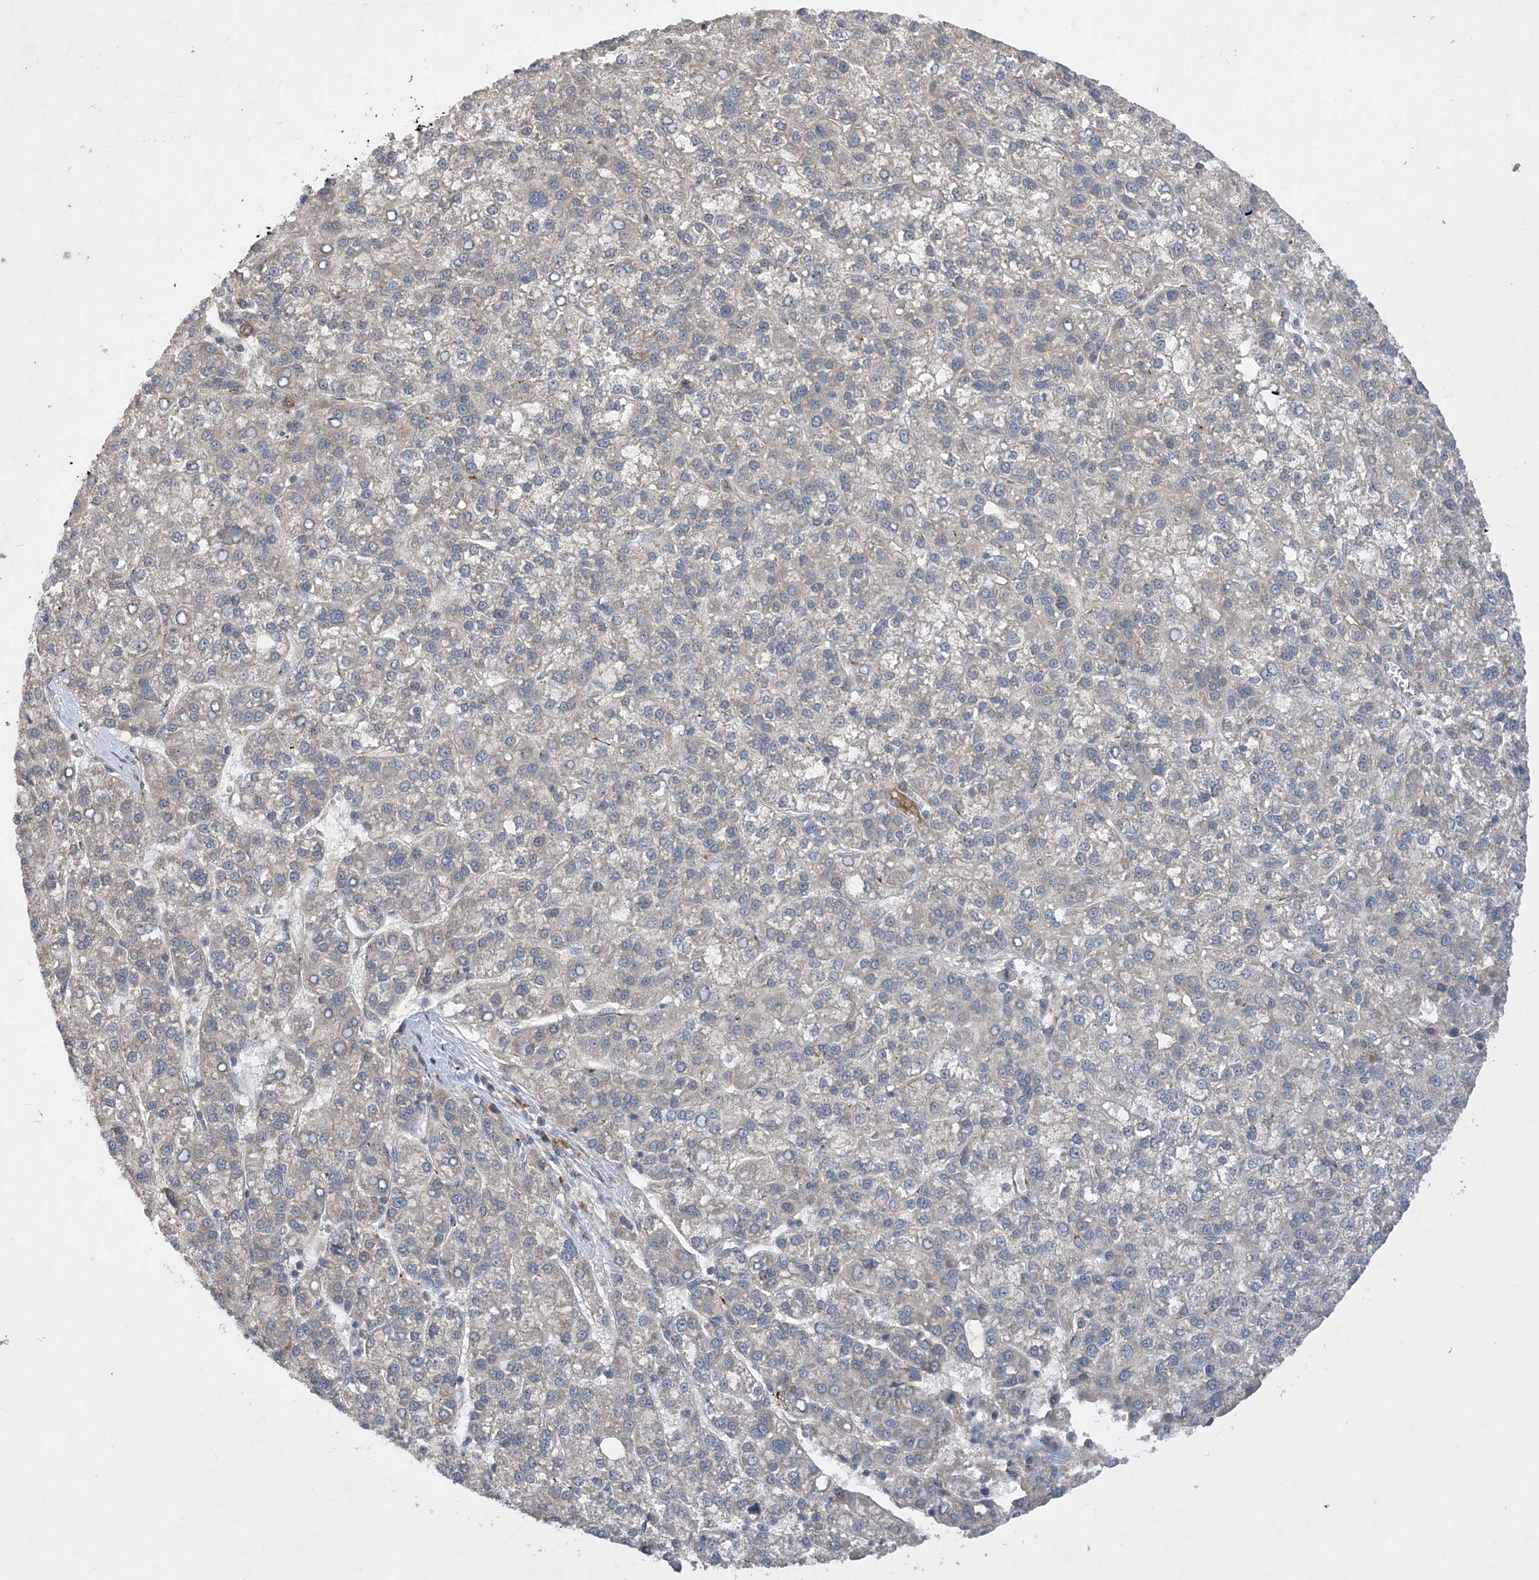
{"staining": {"intensity": "negative", "quantity": "none", "location": "none"}, "tissue": "liver cancer", "cell_type": "Tumor cells", "image_type": "cancer", "snomed": [{"axis": "morphology", "description": "Carcinoma, Hepatocellular, NOS"}, {"axis": "topography", "description": "Liver"}], "caption": "High magnification brightfield microscopy of liver cancer stained with DAB (3,3'-diaminobenzidine) (brown) and counterstained with hematoxylin (blue): tumor cells show no significant positivity. Nuclei are stained in blue.", "gene": "TINAG", "patient": {"sex": "female", "age": 58}}